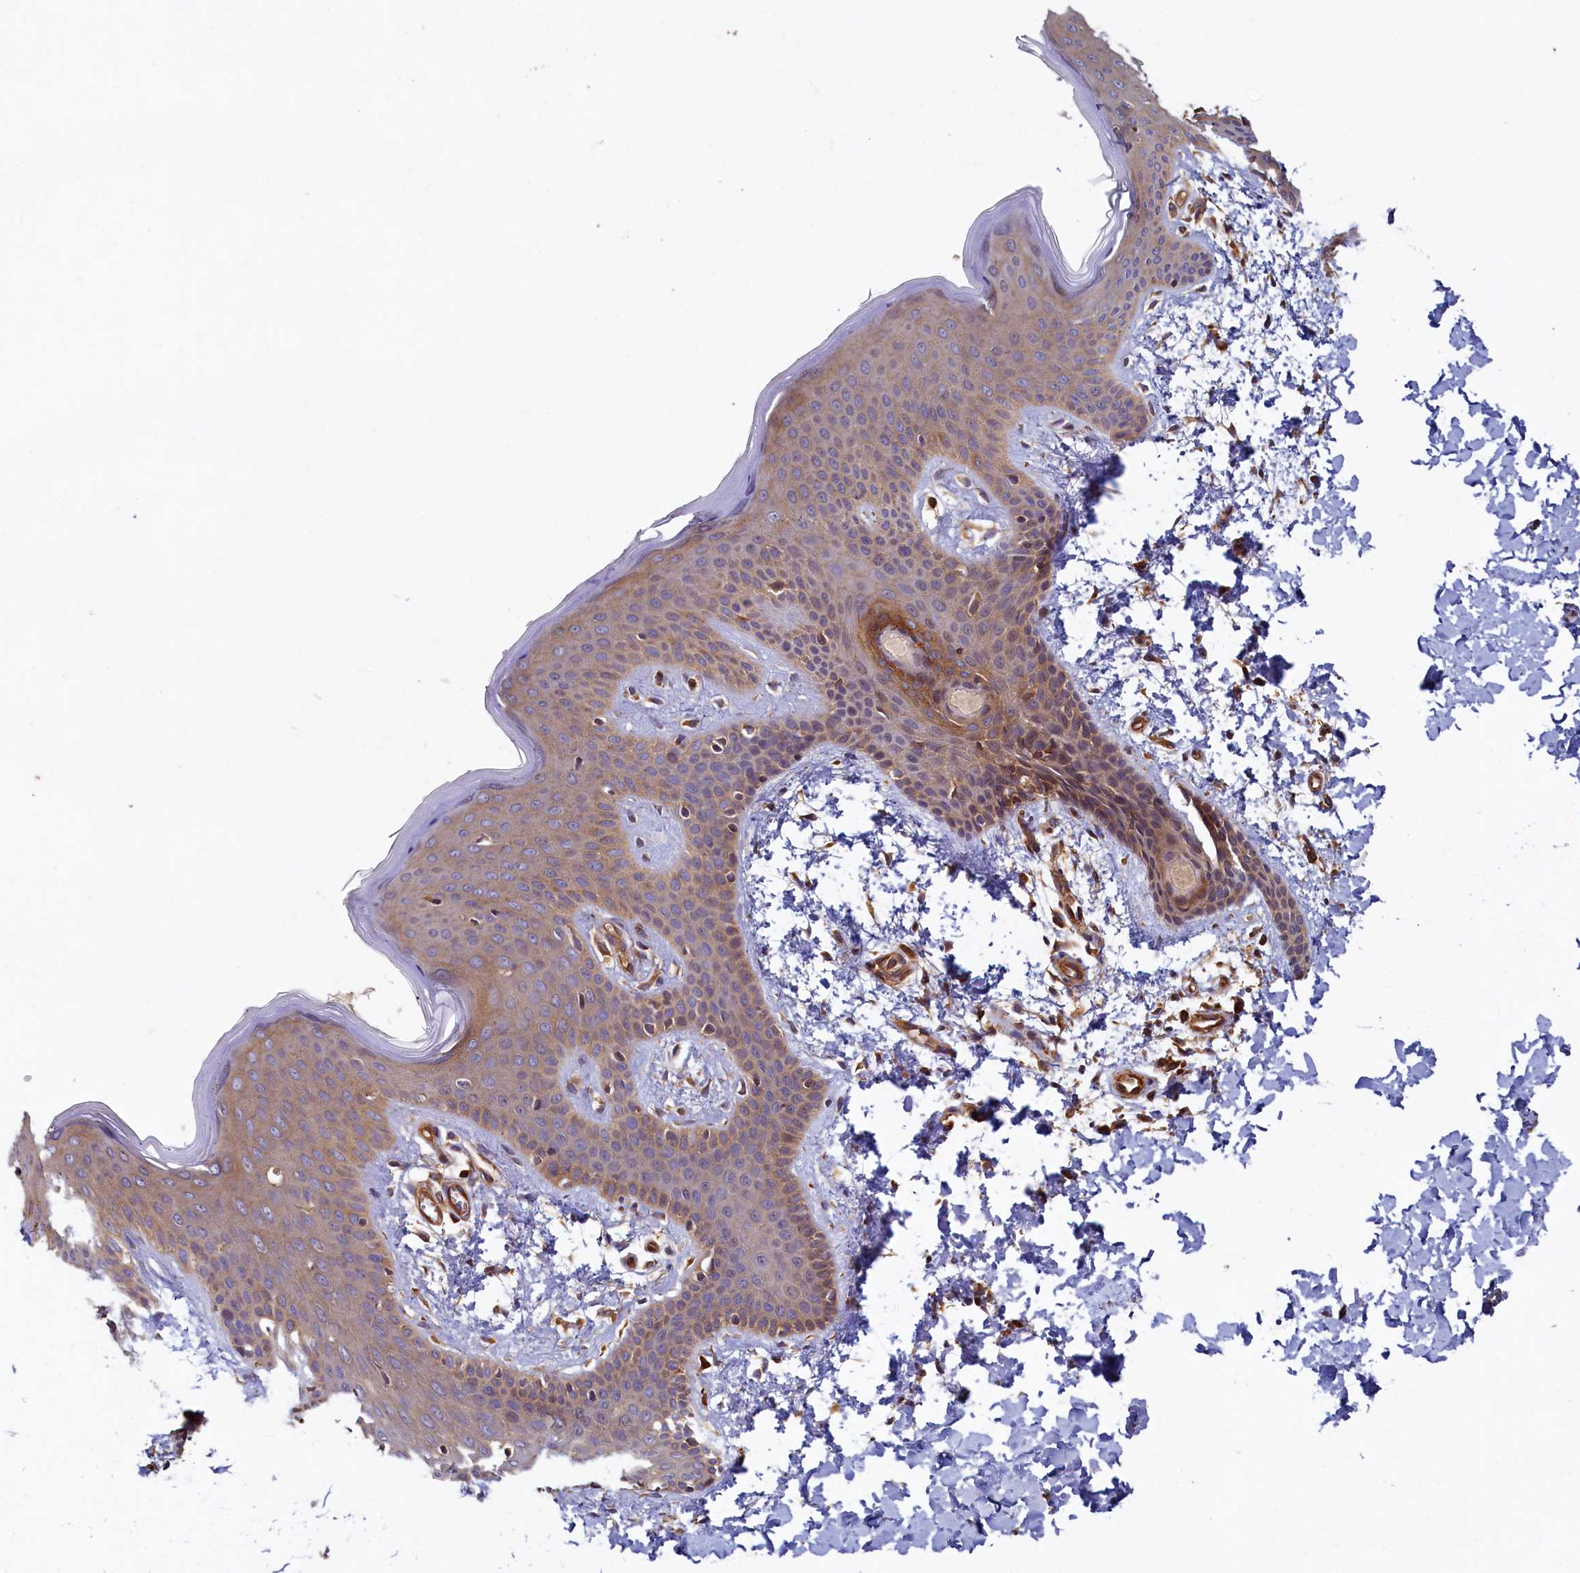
{"staining": {"intensity": "moderate", "quantity": ">75%", "location": "cytoplasmic/membranous"}, "tissue": "skin", "cell_type": "Fibroblasts", "image_type": "normal", "snomed": [{"axis": "morphology", "description": "Normal tissue, NOS"}, {"axis": "topography", "description": "Skin"}], "caption": "A medium amount of moderate cytoplasmic/membranous expression is identified in about >75% of fibroblasts in unremarkable skin. The protein of interest is stained brown, and the nuclei are stained in blue (DAB IHC with brightfield microscopy, high magnification).", "gene": "CCDC102B", "patient": {"sex": "male", "age": 36}}